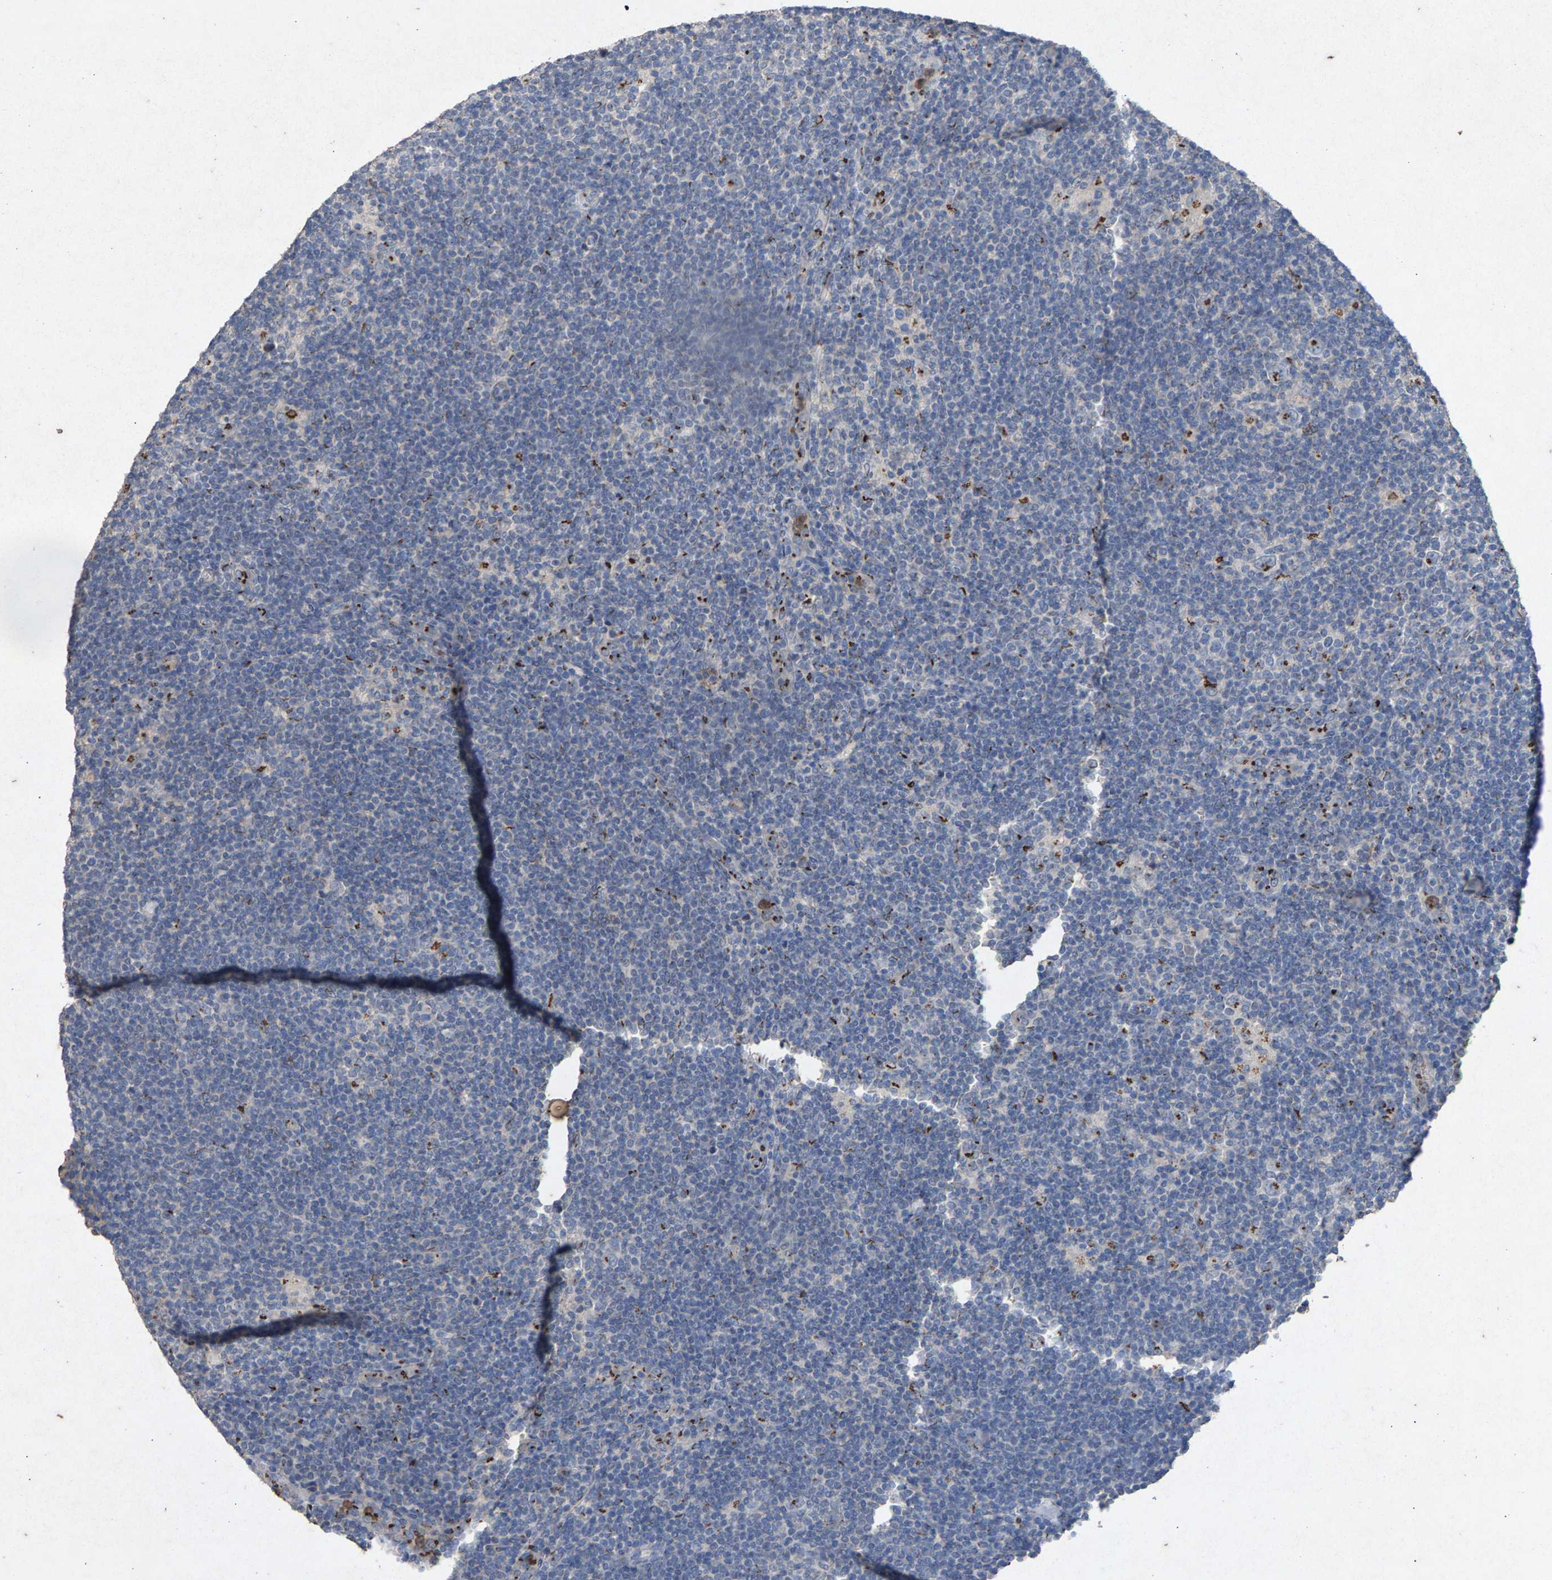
{"staining": {"intensity": "moderate", "quantity": "25%-75%", "location": "cytoplasmic/membranous"}, "tissue": "lymphoma", "cell_type": "Tumor cells", "image_type": "cancer", "snomed": [{"axis": "morphology", "description": "Hodgkin's disease, NOS"}, {"axis": "topography", "description": "Lymph node"}], "caption": "A medium amount of moderate cytoplasmic/membranous expression is identified in about 25%-75% of tumor cells in lymphoma tissue.", "gene": "MAN2A1", "patient": {"sex": "female", "age": 57}}